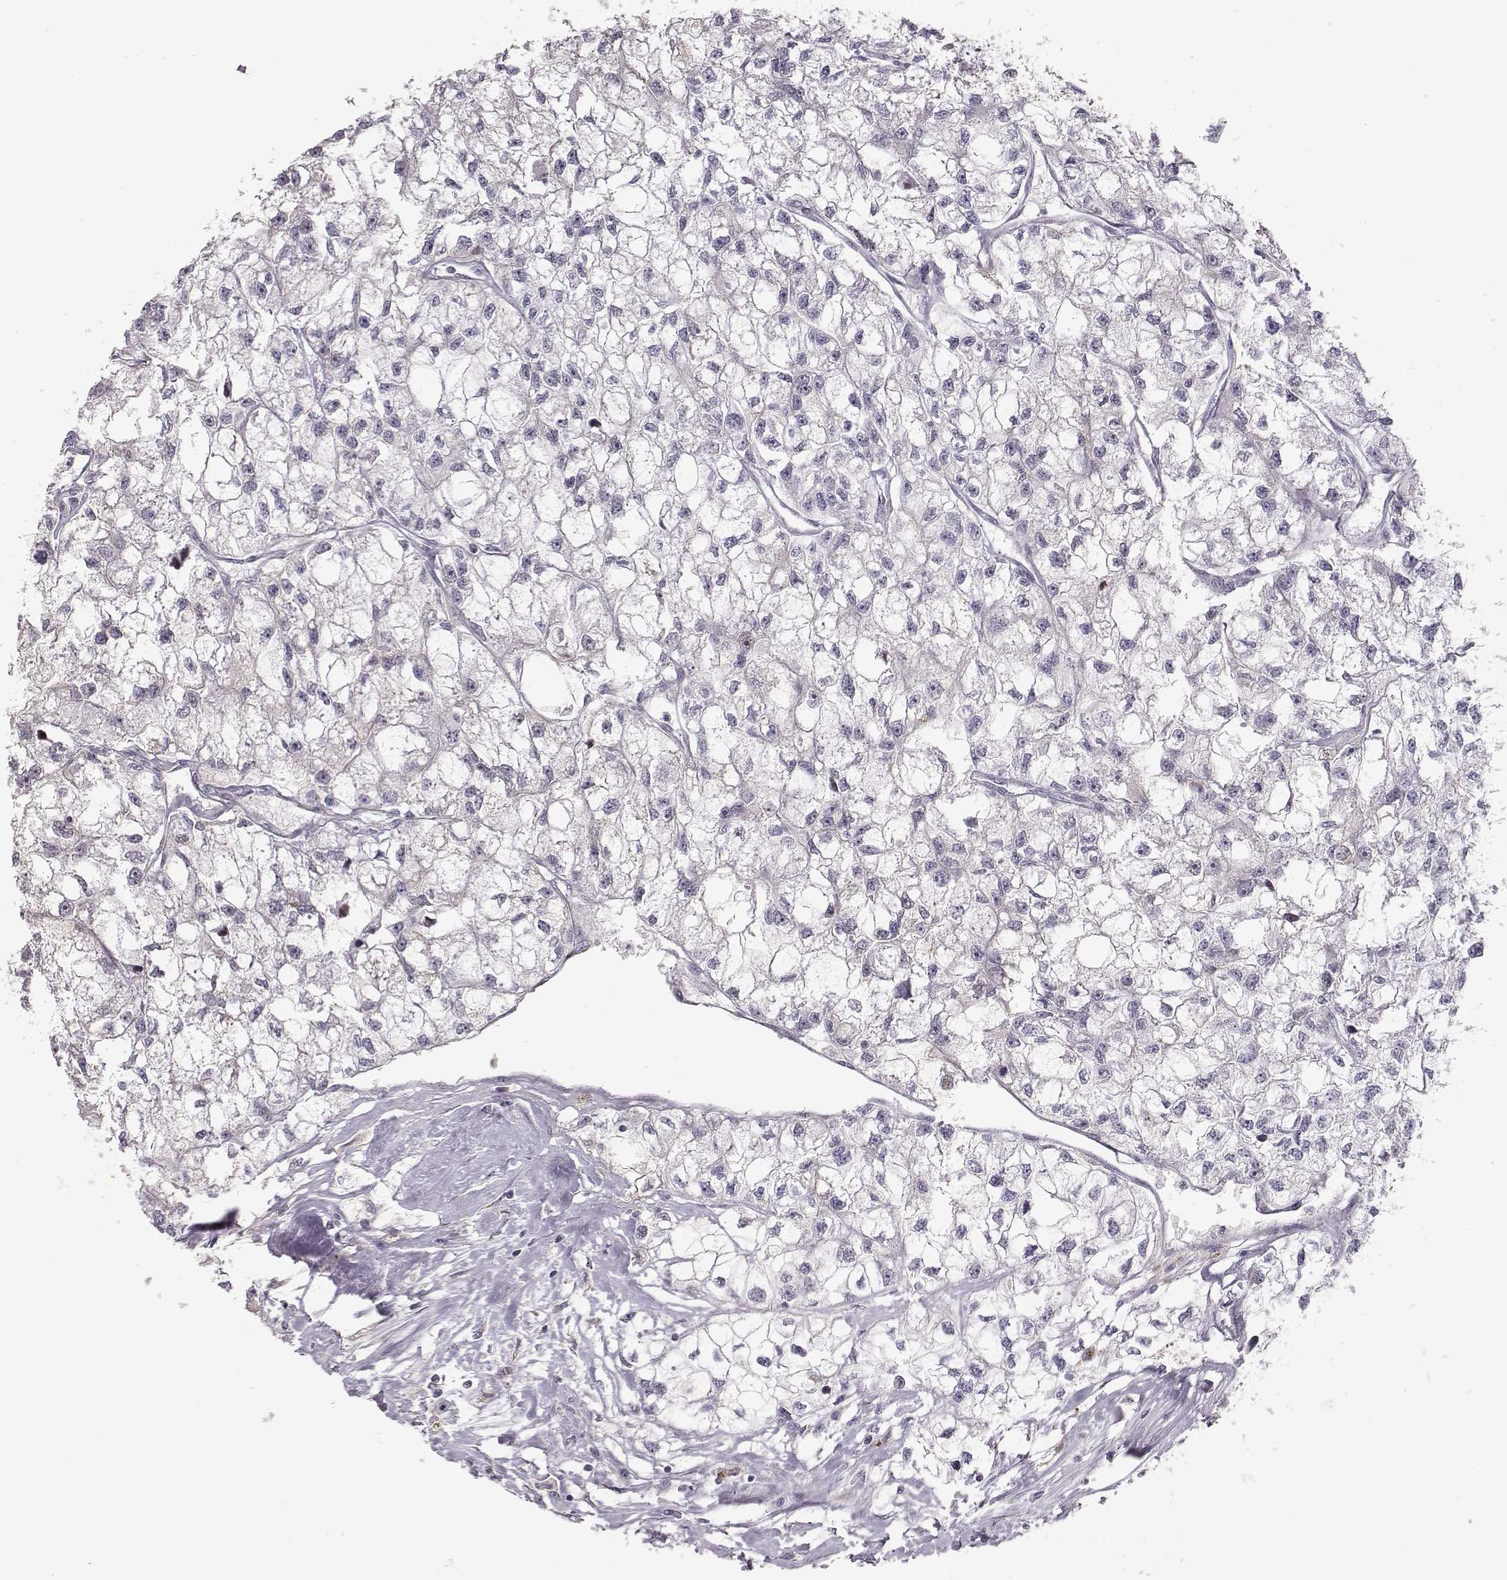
{"staining": {"intensity": "negative", "quantity": "none", "location": "none"}, "tissue": "renal cancer", "cell_type": "Tumor cells", "image_type": "cancer", "snomed": [{"axis": "morphology", "description": "Adenocarcinoma, NOS"}, {"axis": "topography", "description": "Kidney"}], "caption": "Photomicrograph shows no significant protein expression in tumor cells of renal cancer.", "gene": "TEPP", "patient": {"sex": "male", "age": 56}}